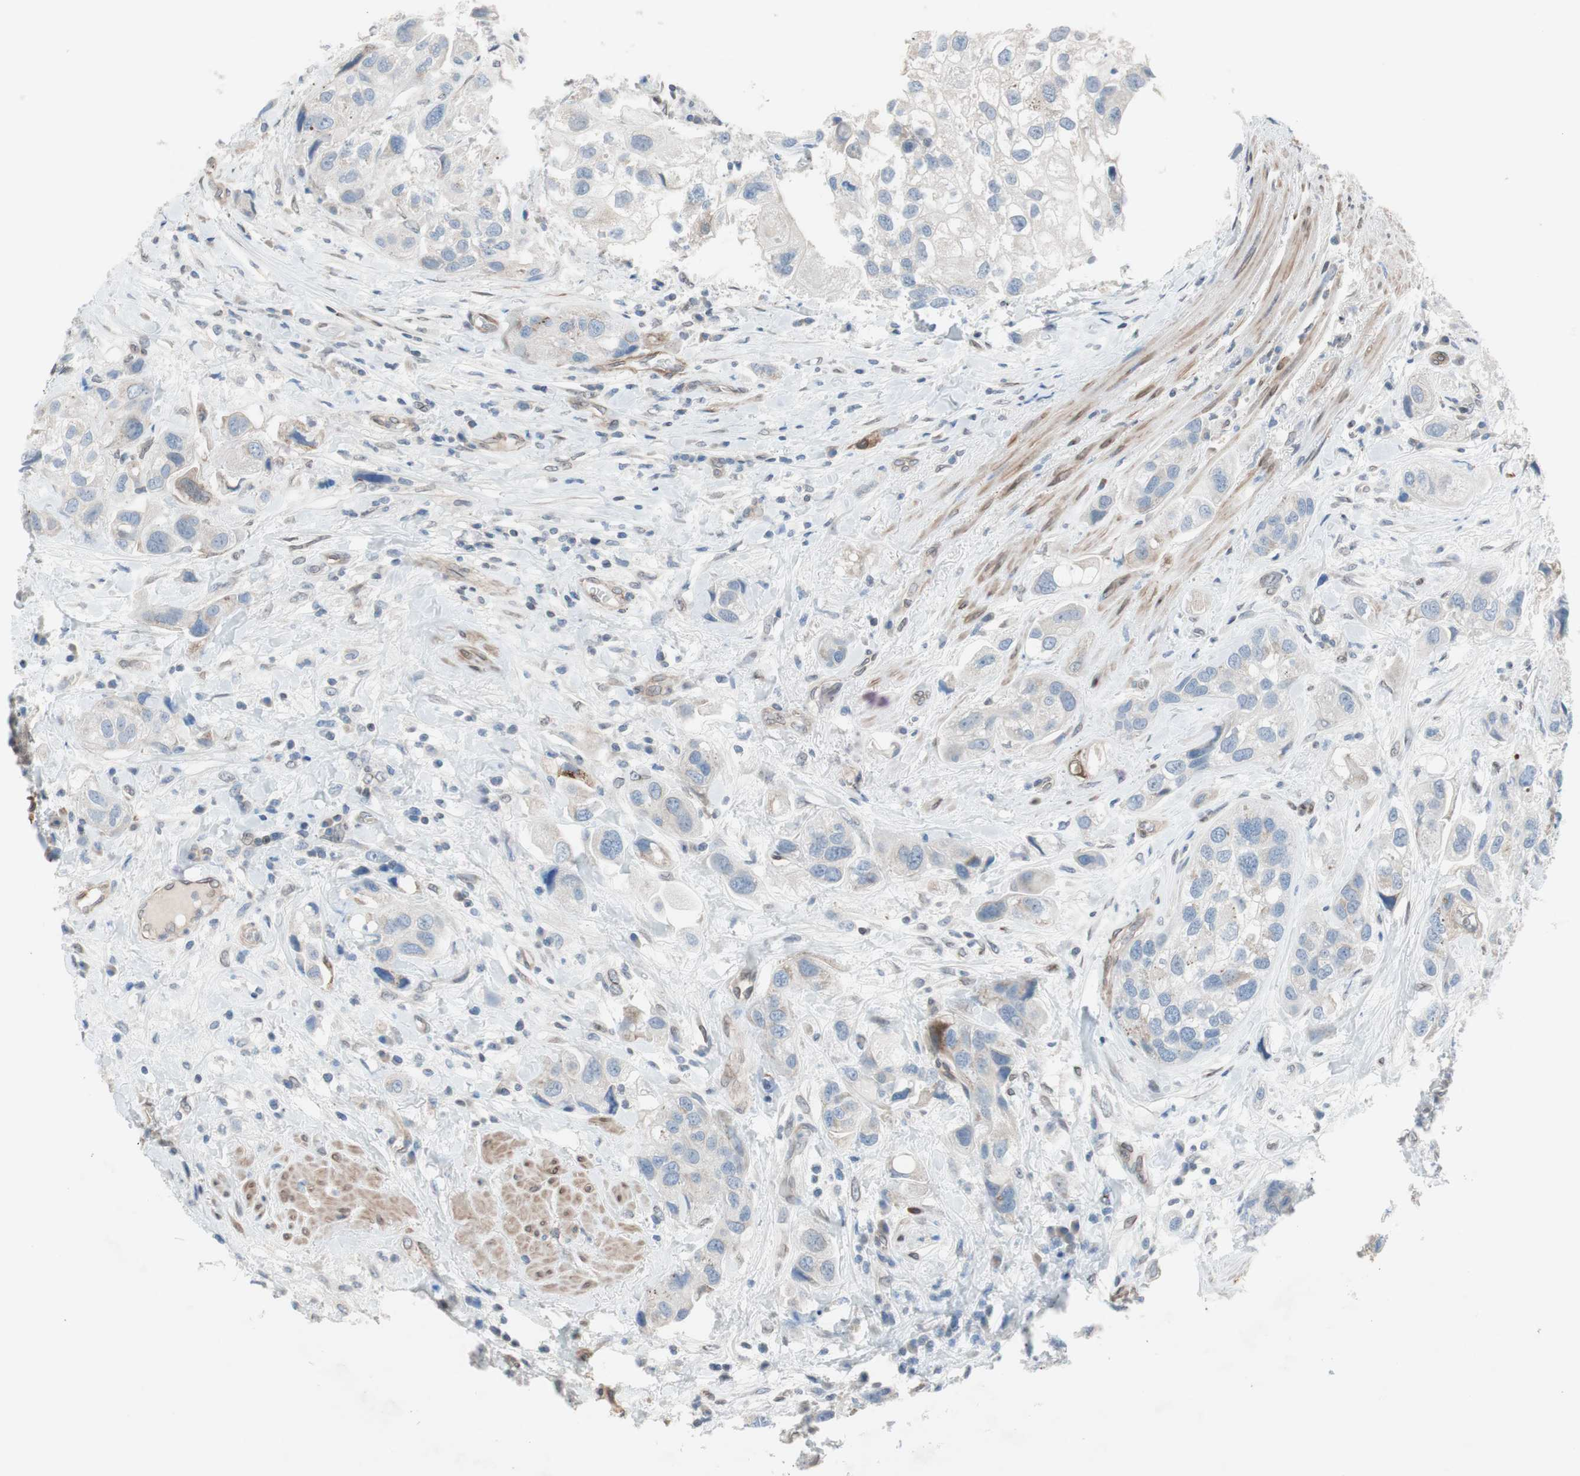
{"staining": {"intensity": "negative", "quantity": "none", "location": "none"}, "tissue": "urothelial cancer", "cell_type": "Tumor cells", "image_type": "cancer", "snomed": [{"axis": "morphology", "description": "Urothelial carcinoma, High grade"}, {"axis": "topography", "description": "Urinary bladder"}], "caption": "High magnification brightfield microscopy of urothelial cancer stained with DAB (3,3'-diaminobenzidine) (brown) and counterstained with hematoxylin (blue): tumor cells show no significant positivity.", "gene": "ARNT2", "patient": {"sex": "female", "age": 64}}